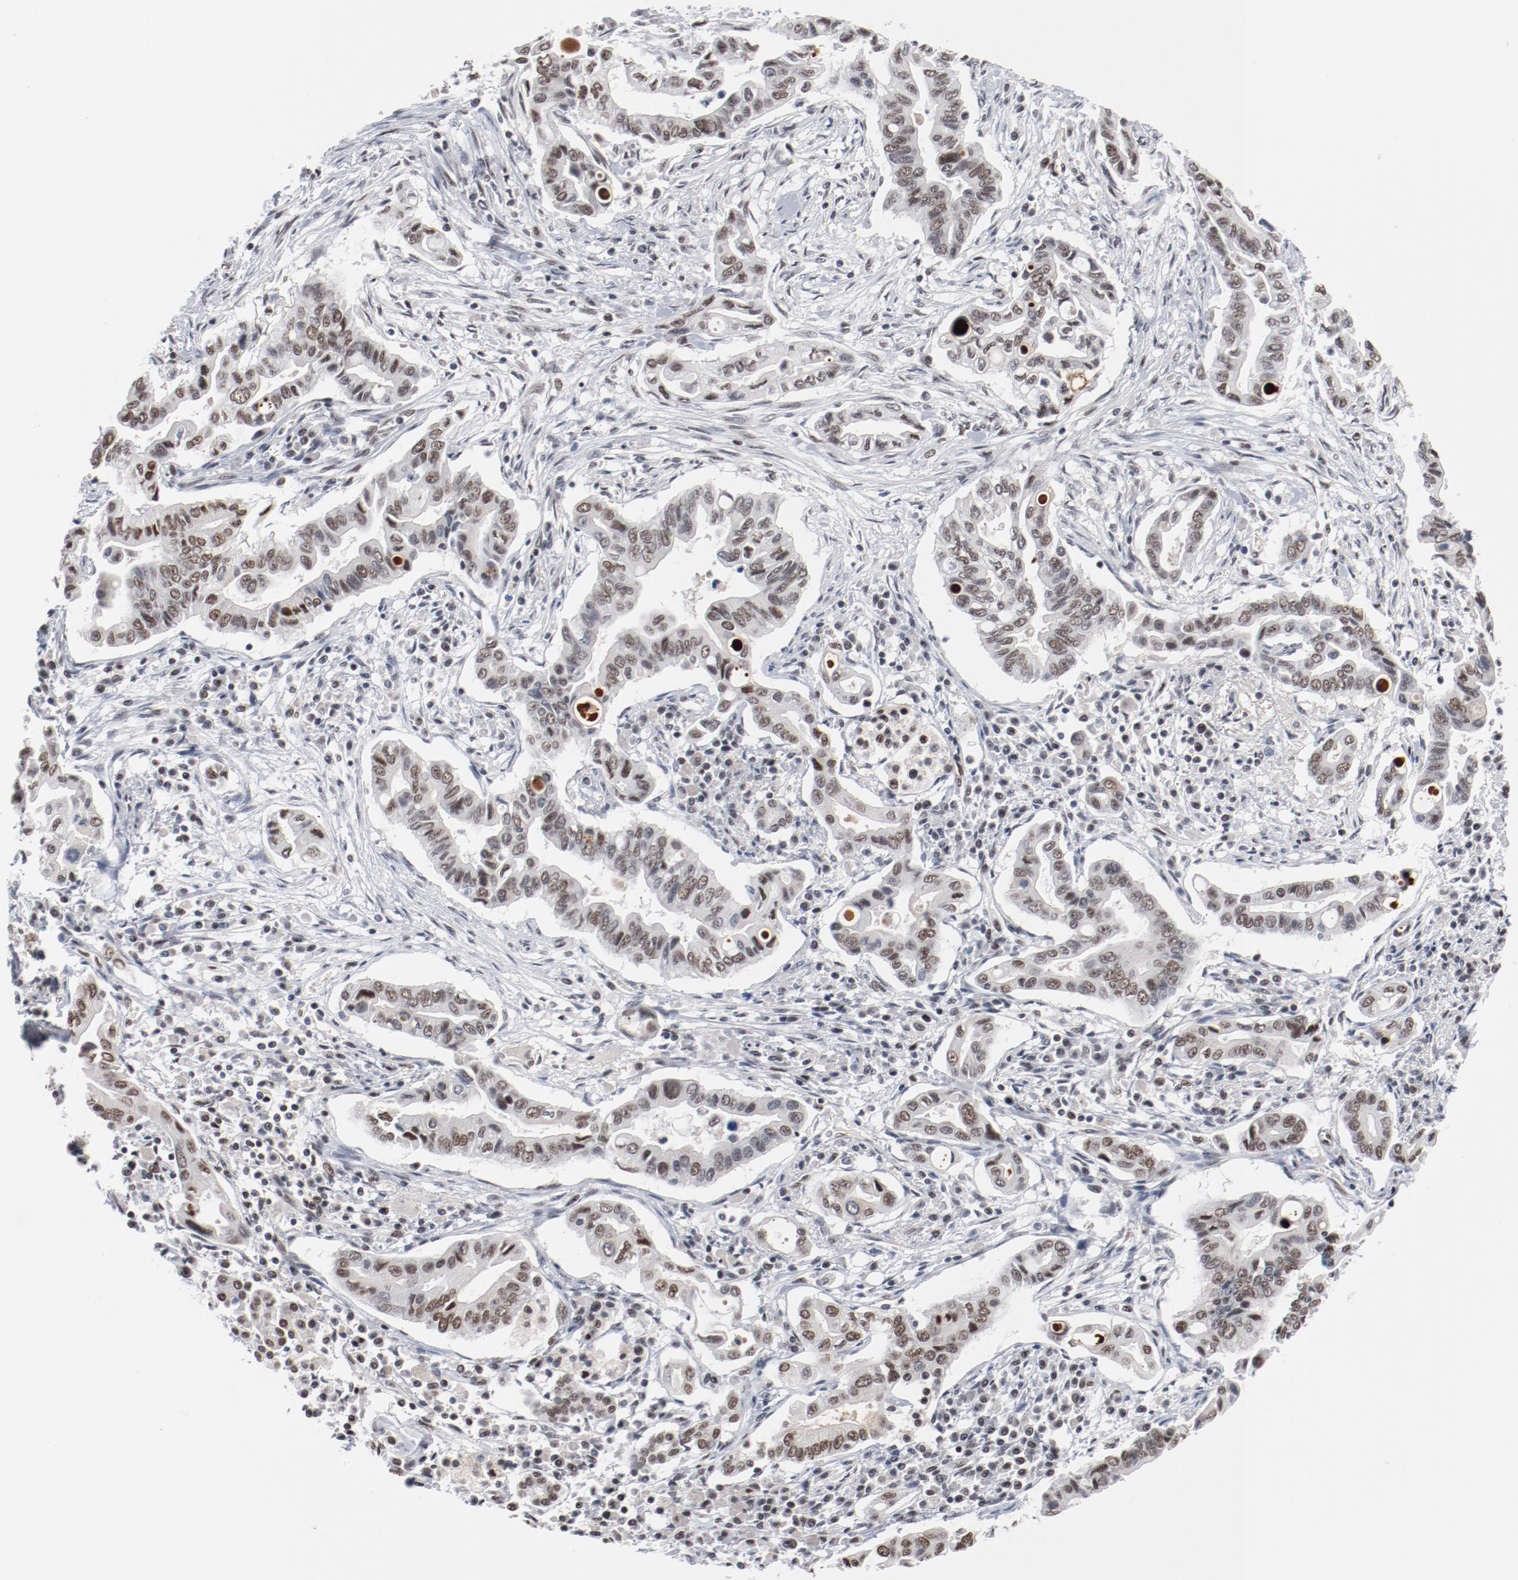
{"staining": {"intensity": "moderate", "quantity": "25%-75%", "location": "nuclear"}, "tissue": "pancreatic cancer", "cell_type": "Tumor cells", "image_type": "cancer", "snomed": [{"axis": "morphology", "description": "Adenocarcinoma, NOS"}, {"axis": "topography", "description": "Pancreas"}], "caption": "The photomicrograph reveals staining of adenocarcinoma (pancreatic), revealing moderate nuclear protein positivity (brown color) within tumor cells. The protein of interest is shown in brown color, while the nuclei are stained blue.", "gene": "BUB3", "patient": {"sex": "female", "age": 57}}